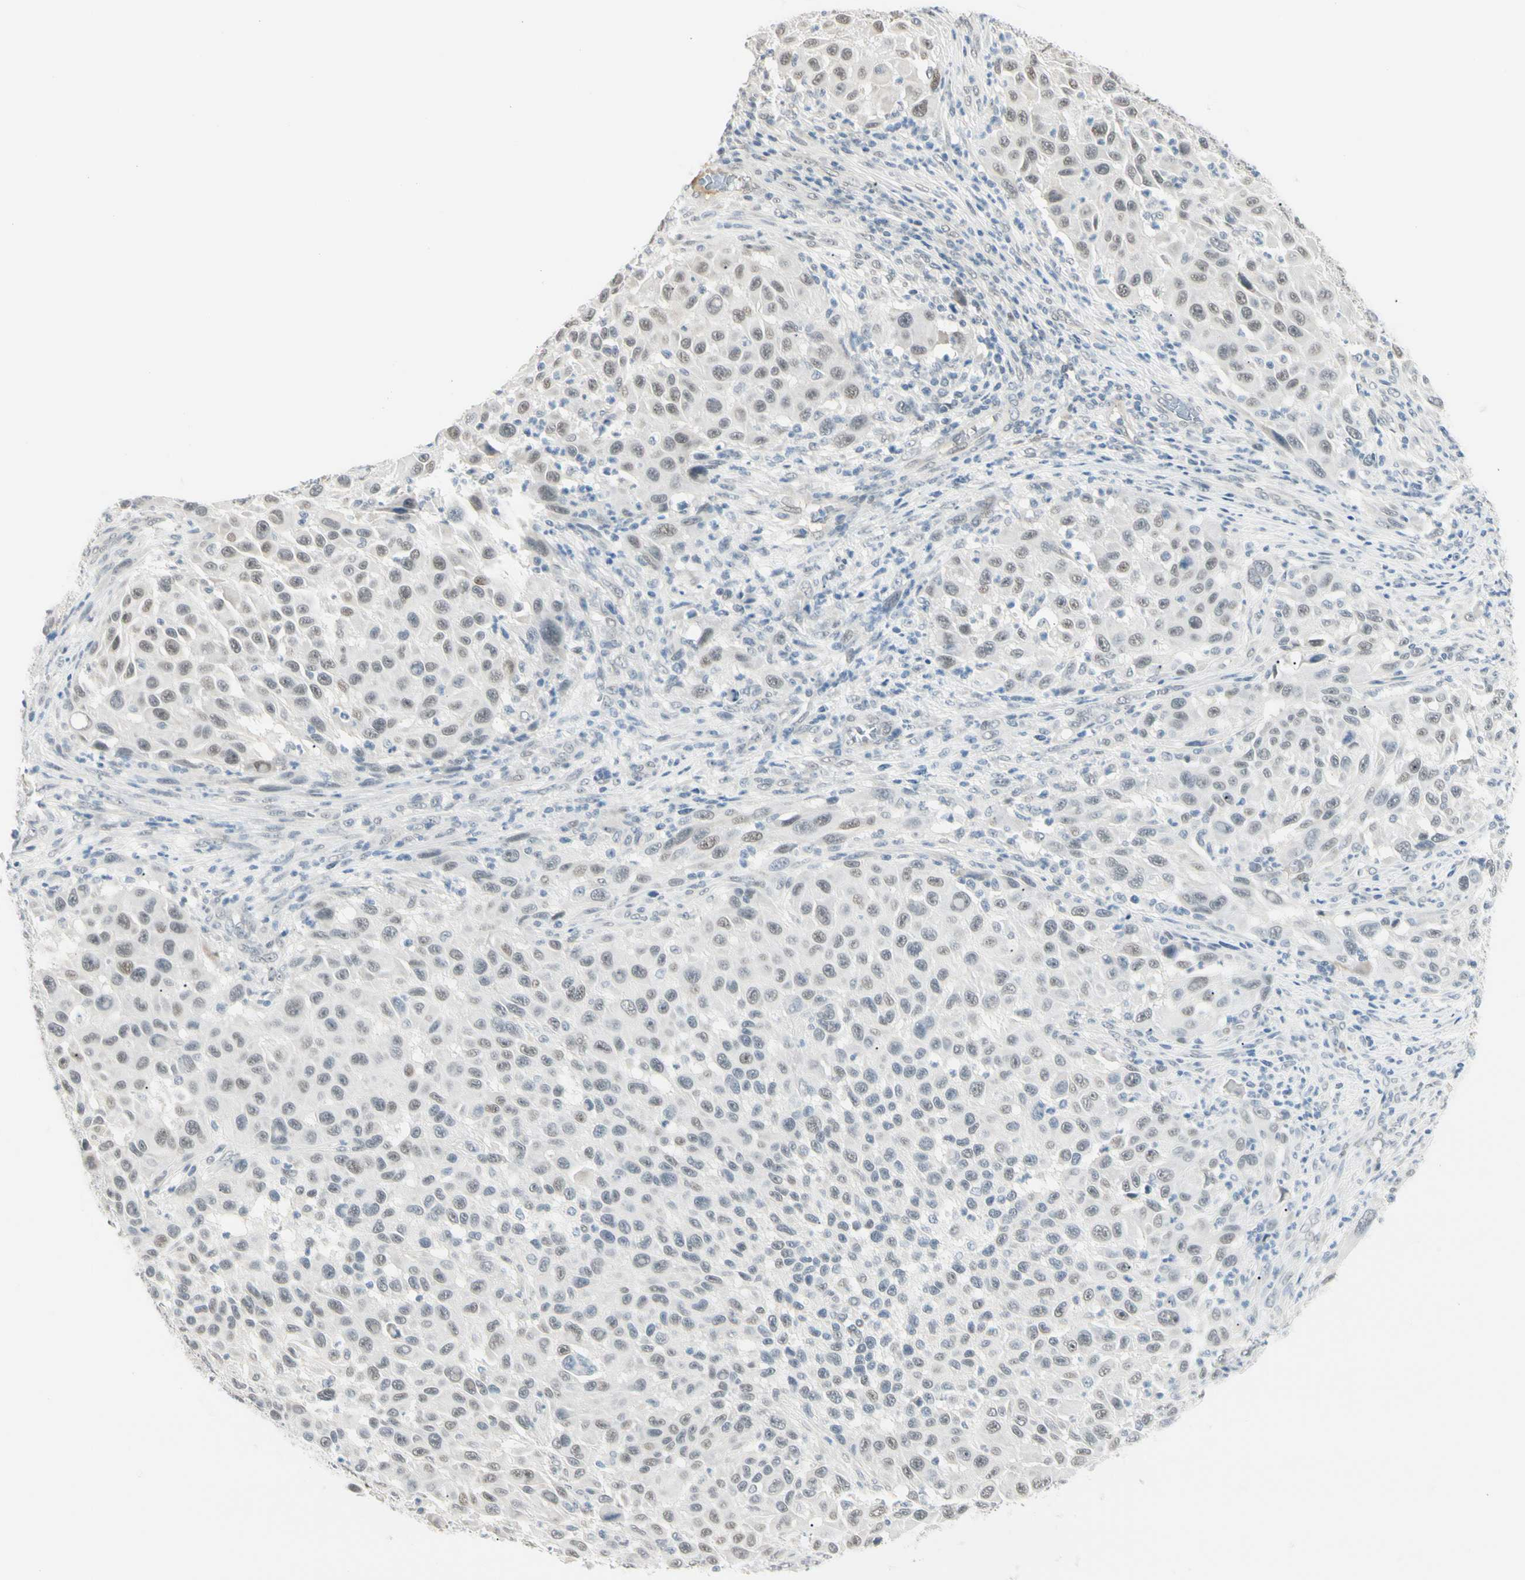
{"staining": {"intensity": "weak", "quantity": "25%-75%", "location": "nuclear"}, "tissue": "melanoma", "cell_type": "Tumor cells", "image_type": "cancer", "snomed": [{"axis": "morphology", "description": "Malignant melanoma, Metastatic site"}, {"axis": "topography", "description": "Lymph node"}], "caption": "DAB immunohistochemical staining of malignant melanoma (metastatic site) exhibits weak nuclear protein expression in about 25%-75% of tumor cells. The protein of interest is shown in brown color, while the nuclei are stained blue.", "gene": "ASPN", "patient": {"sex": "male", "age": 61}}